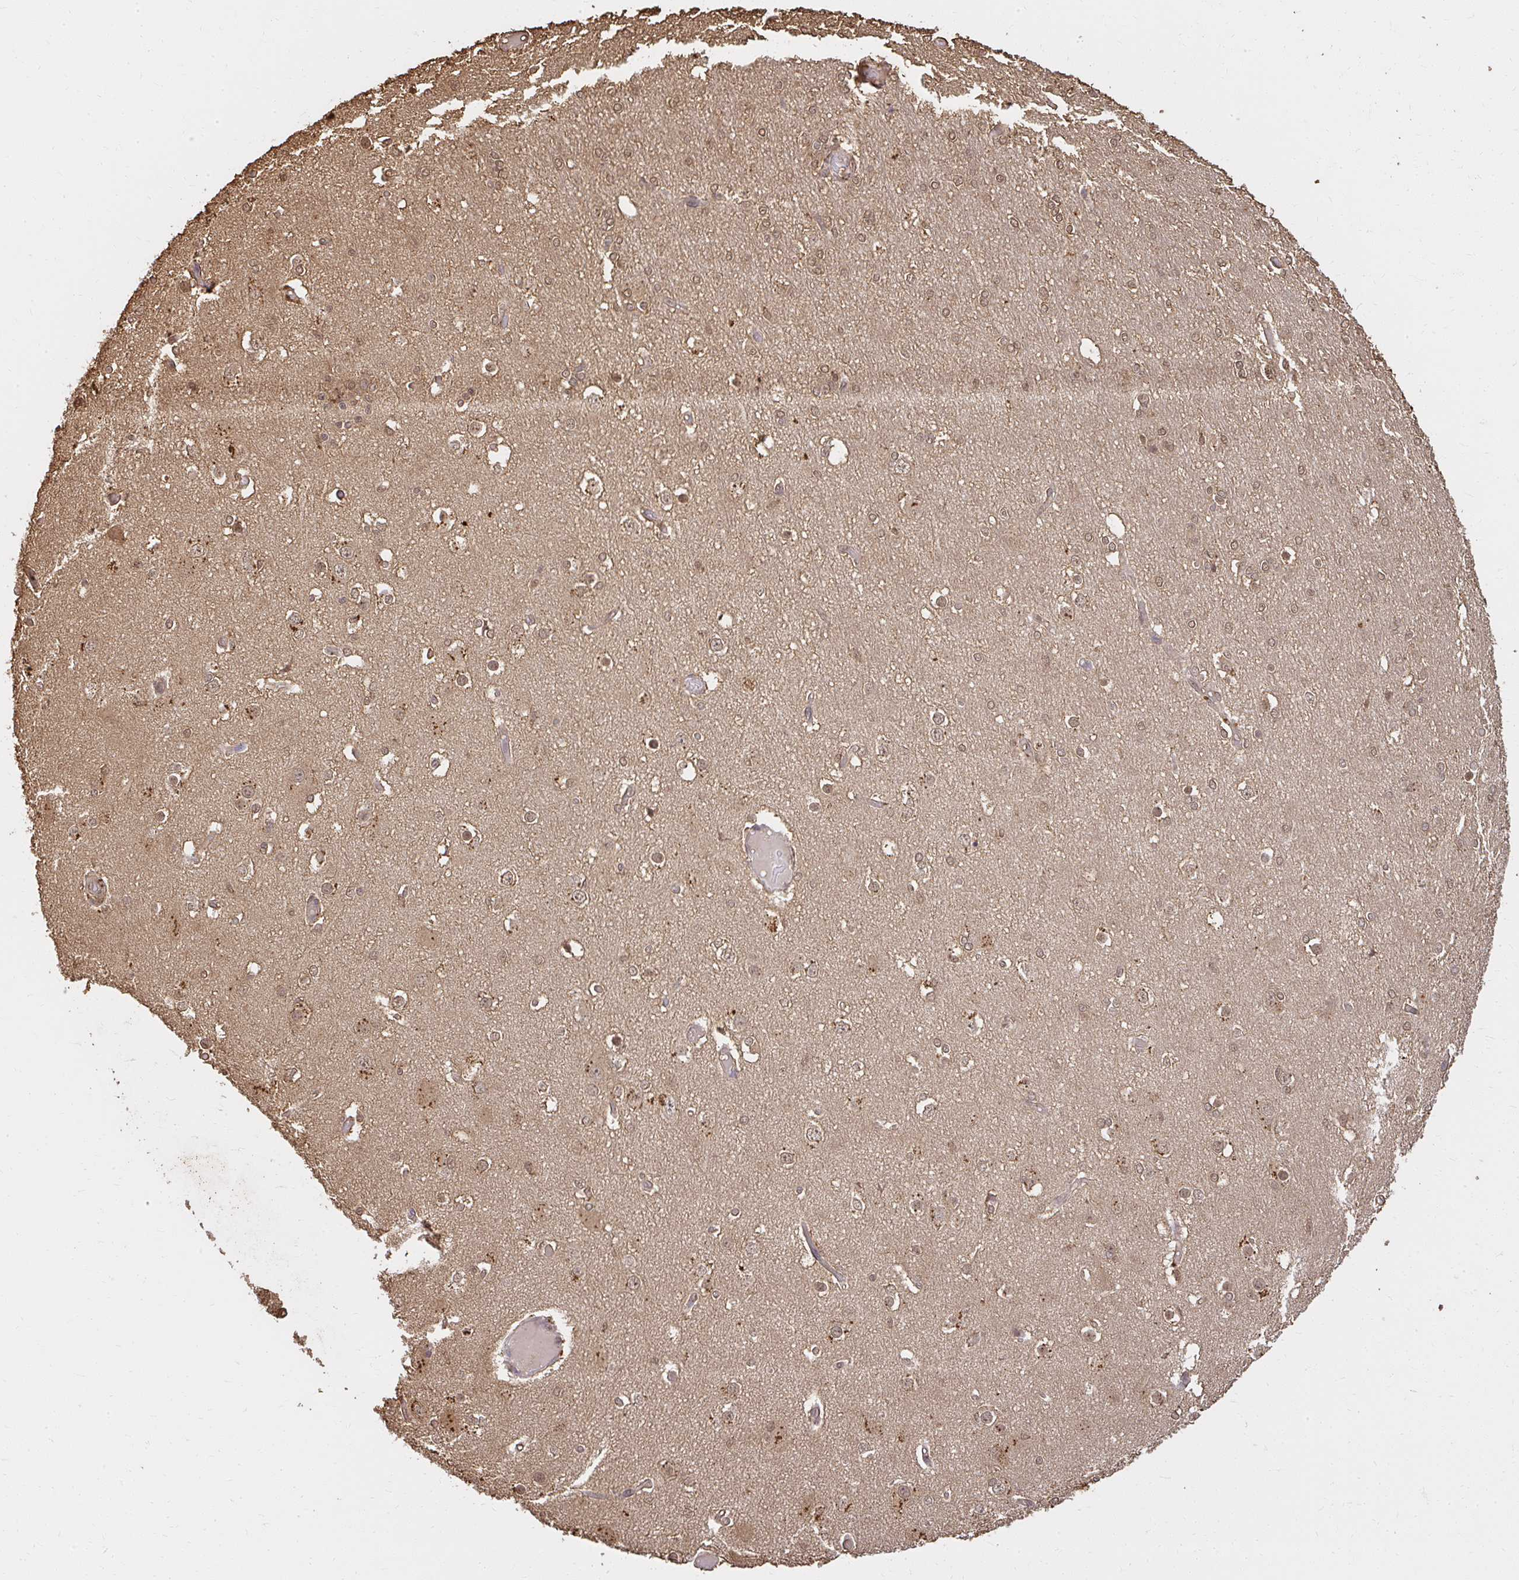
{"staining": {"intensity": "weak", "quantity": "<25%", "location": "cytoplasmic/membranous"}, "tissue": "cerebral cortex", "cell_type": "Endothelial cells", "image_type": "normal", "snomed": [{"axis": "morphology", "description": "Normal tissue, NOS"}, {"axis": "morphology", "description": "Inflammation, NOS"}, {"axis": "topography", "description": "Cerebral cortex"}], "caption": "This is an immunohistochemistry photomicrograph of normal cerebral cortex. There is no expression in endothelial cells.", "gene": "LARS2", "patient": {"sex": "male", "age": 6}}